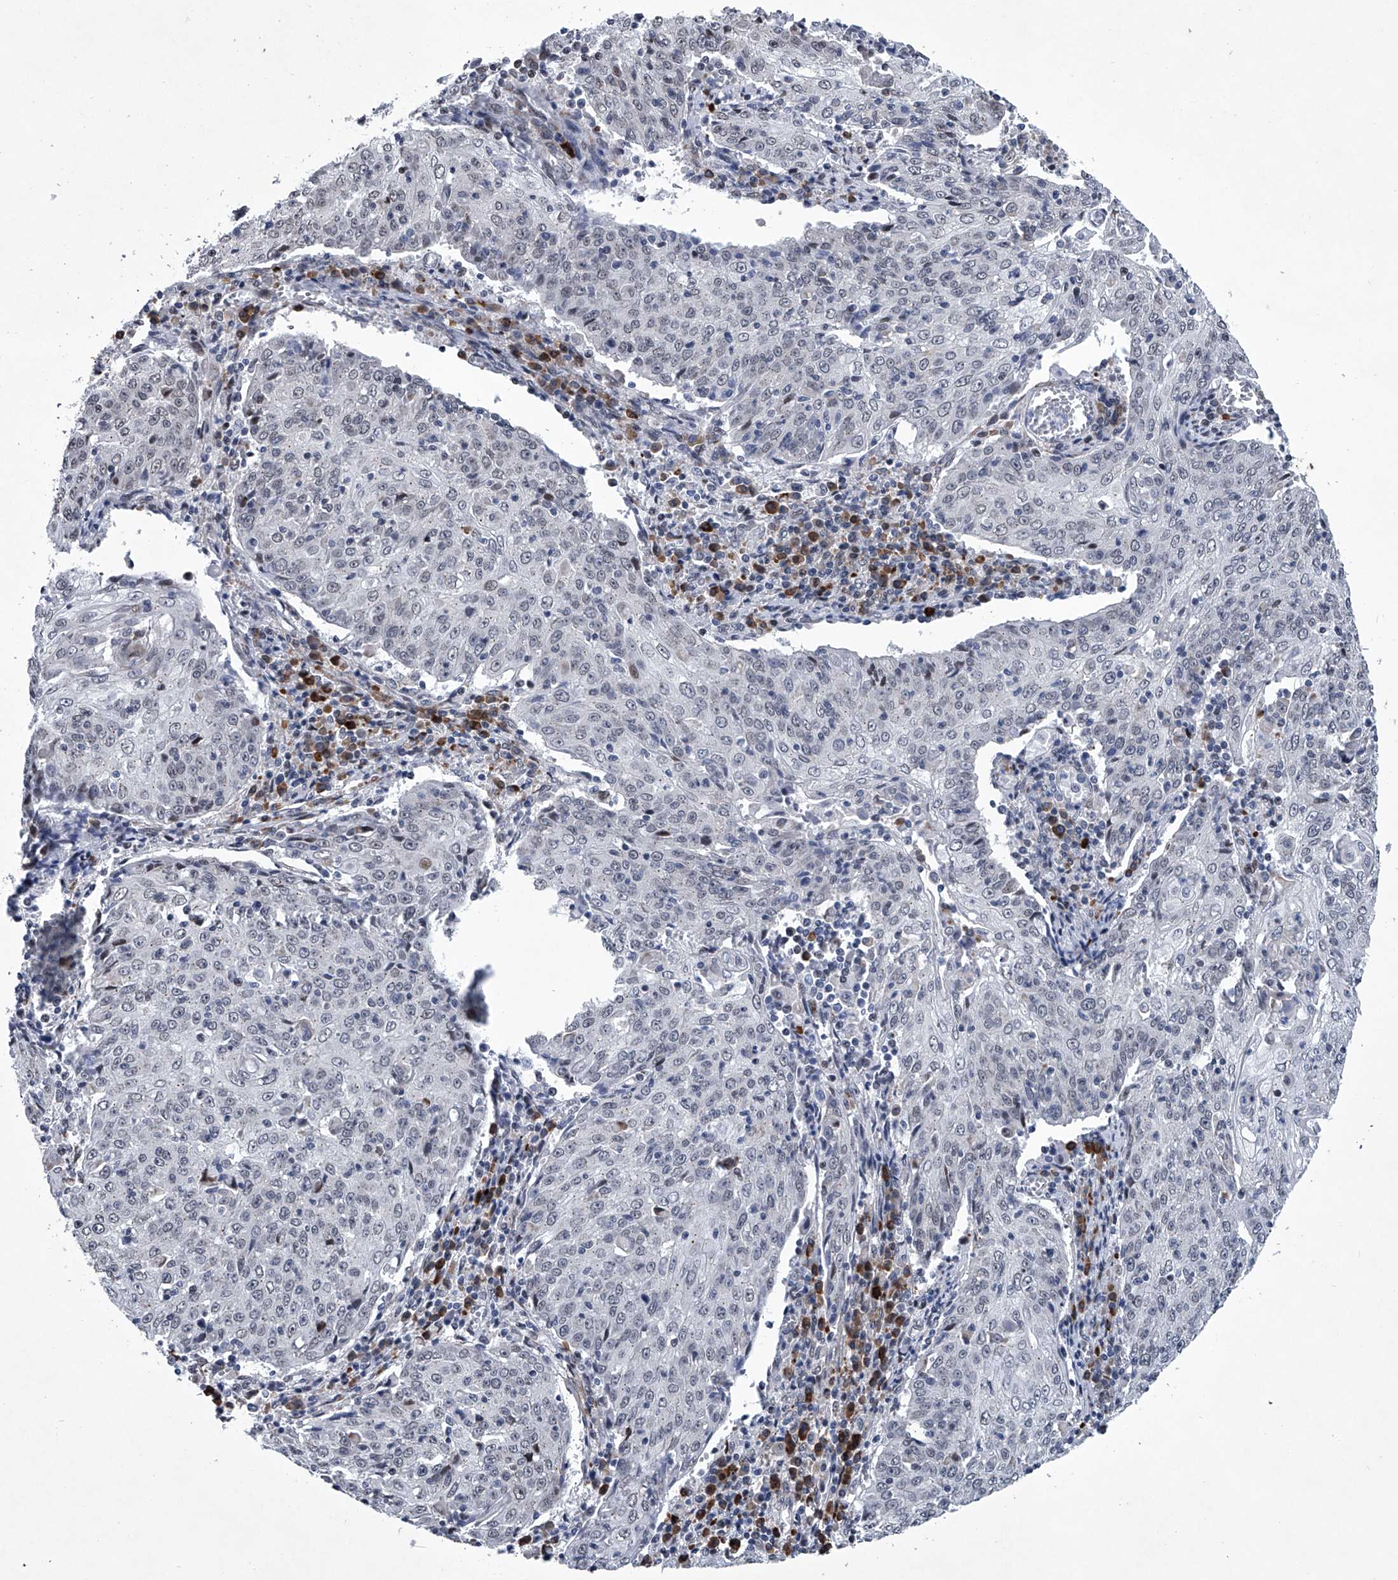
{"staining": {"intensity": "negative", "quantity": "none", "location": "none"}, "tissue": "cervical cancer", "cell_type": "Tumor cells", "image_type": "cancer", "snomed": [{"axis": "morphology", "description": "Squamous cell carcinoma, NOS"}, {"axis": "topography", "description": "Cervix"}], "caption": "Immunohistochemistry (IHC) histopathology image of squamous cell carcinoma (cervical) stained for a protein (brown), which reveals no staining in tumor cells. (DAB (3,3'-diaminobenzidine) IHC visualized using brightfield microscopy, high magnification).", "gene": "PPP2R5D", "patient": {"sex": "female", "age": 48}}